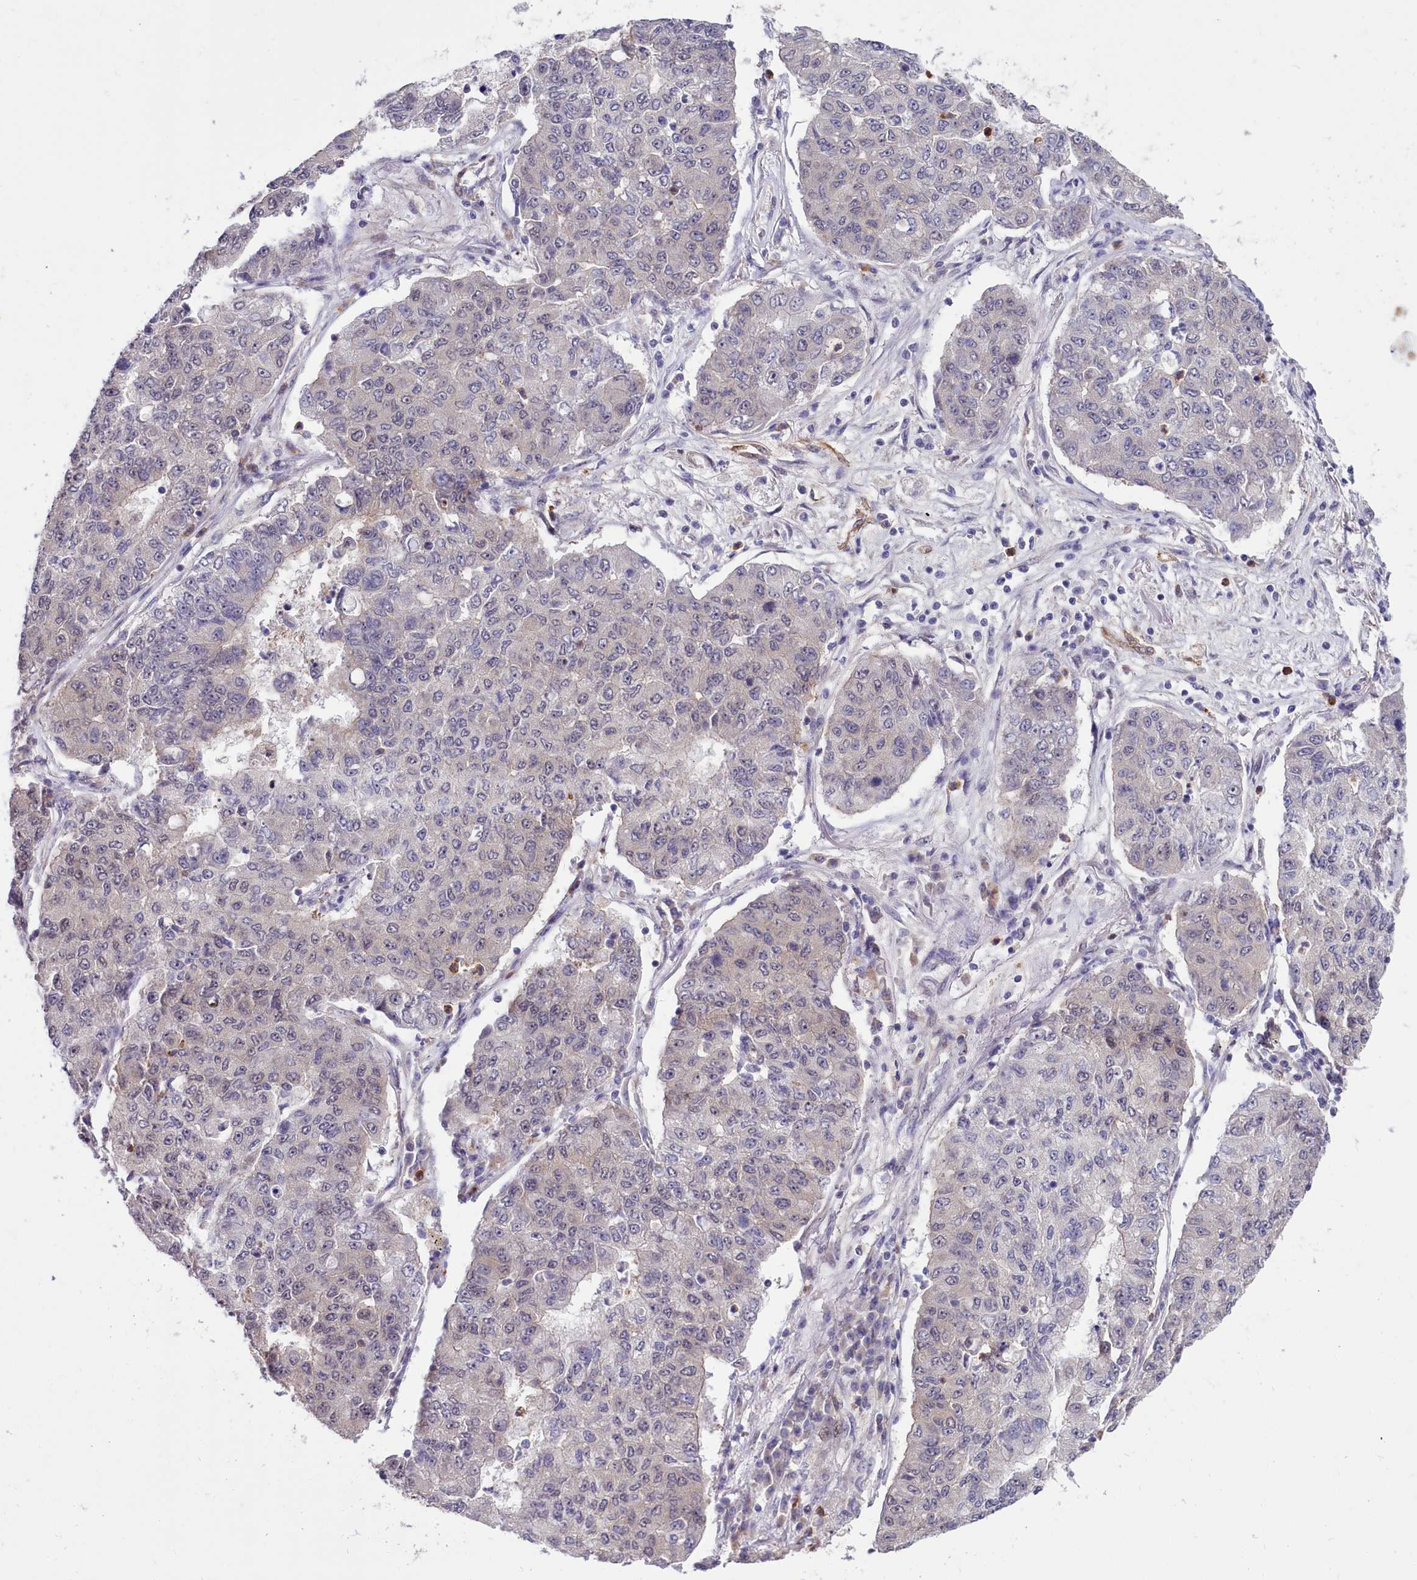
{"staining": {"intensity": "negative", "quantity": "none", "location": "none"}, "tissue": "lung cancer", "cell_type": "Tumor cells", "image_type": "cancer", "snomed": [{"axis": "morphology", "description": "Squamous cell carcinoma, NOS"}, {"axis": "topography", "description": "Lung"}], "caption": "IHC image of neoplastic tissue: human lung squamous cell carcinoma stained with DAB displays no significant protein staining in tumor cells. (Stains: DAB immunohistochemistry (IHC) with hematoxylin counter stain, Microscopy: brightfield microscopy at high magnification).", "gene": "BCAR1", "patient": {"sex": "male", "age": 74}}